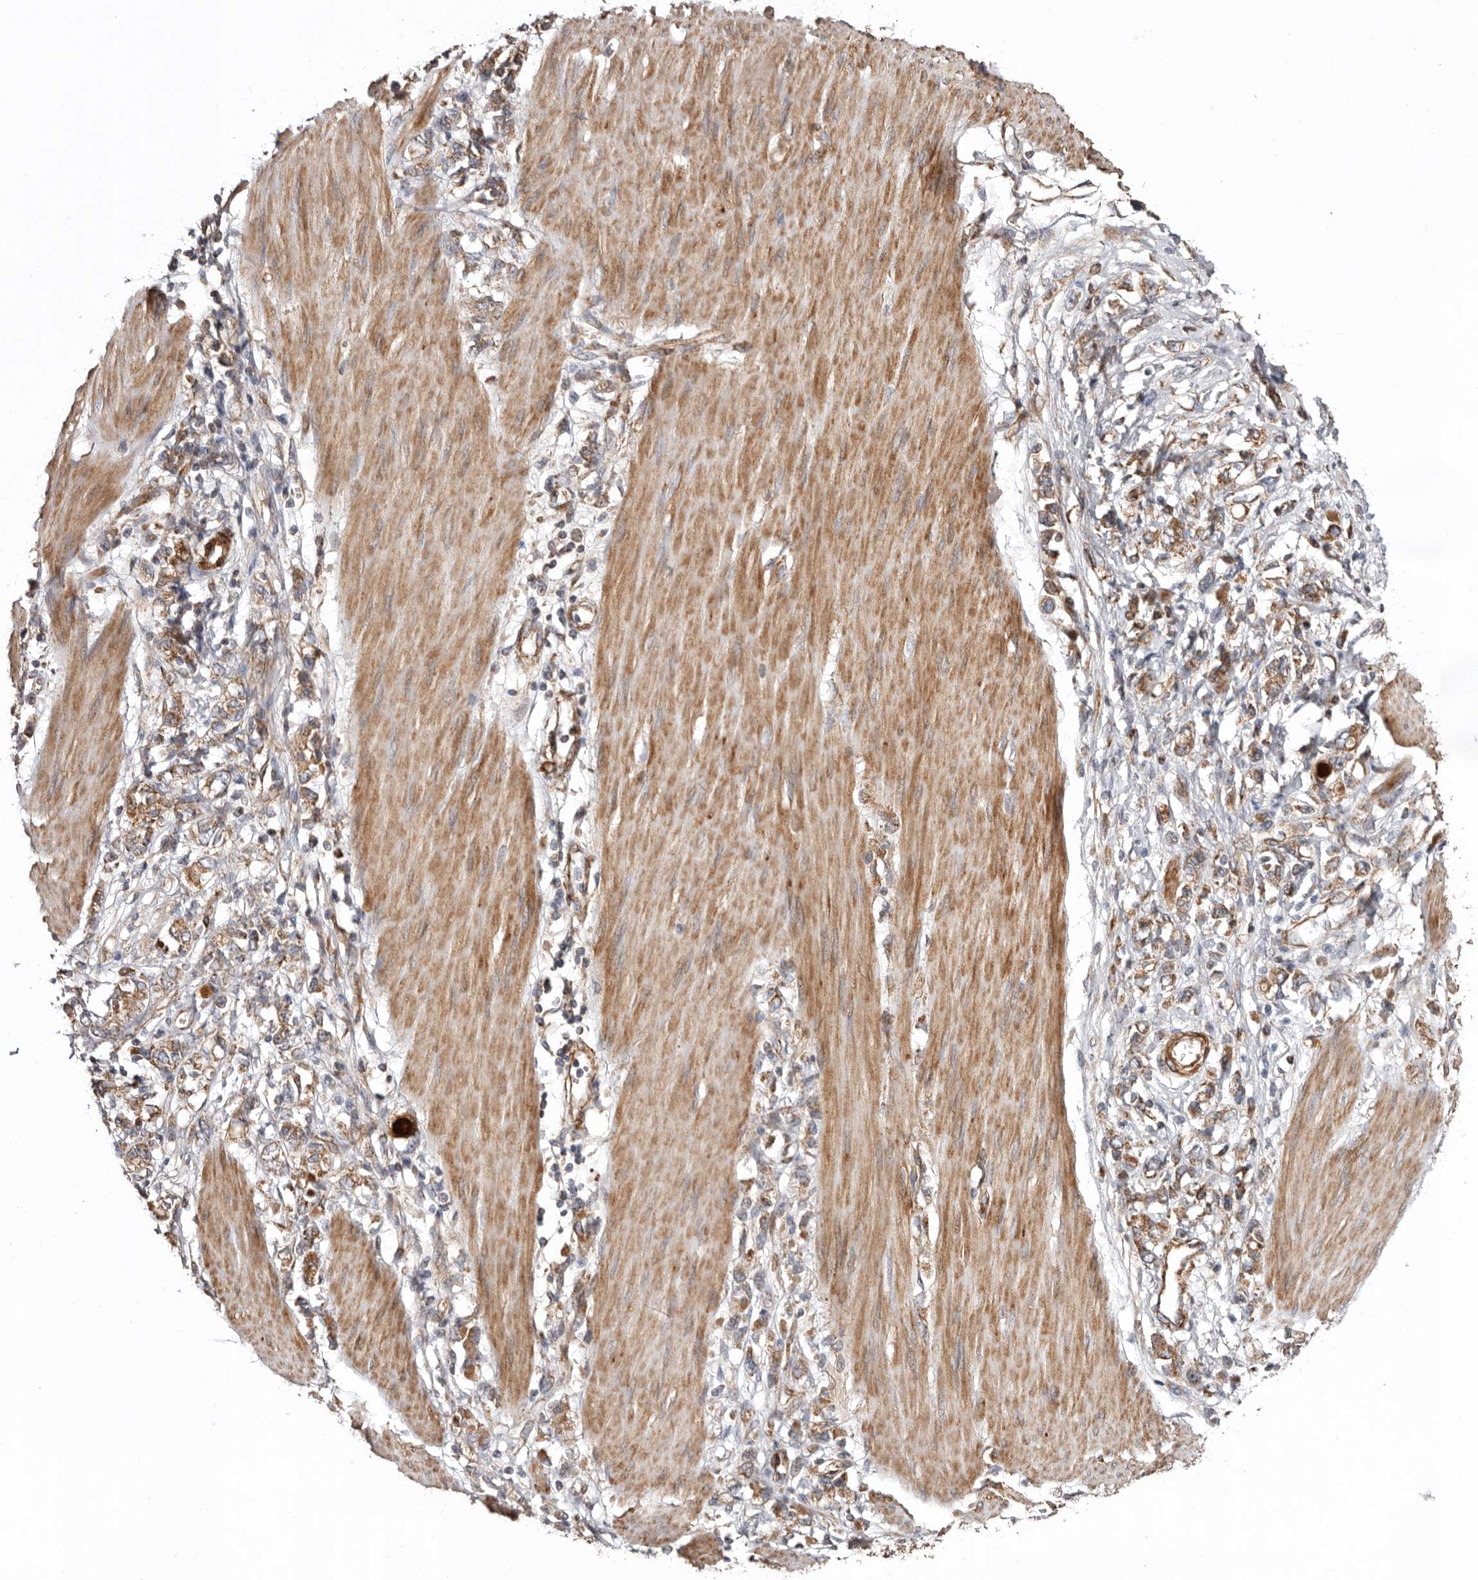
{"staining": {"intensity": "moderate", "quantity": "25%-75%", "location": "cytoplasmic/membranous"}, "tissue": "stomach cancer", "cell_type": "Tumor cells", "image_type": "cancer", "snomed": [{"axis": "morphology", "description": "Adenocarcinoma, NOS"}, {"axis": "topography", "description": "Stomach"}], "caption": "Protein expression analysis of human adenocarcinoma (stomach) reveals moderate cytoplasmic/membranous expression in about 25%-75% of tumor cells.", "gene": "PROKR1", "patient": {"sex": "female", "age": 76}}